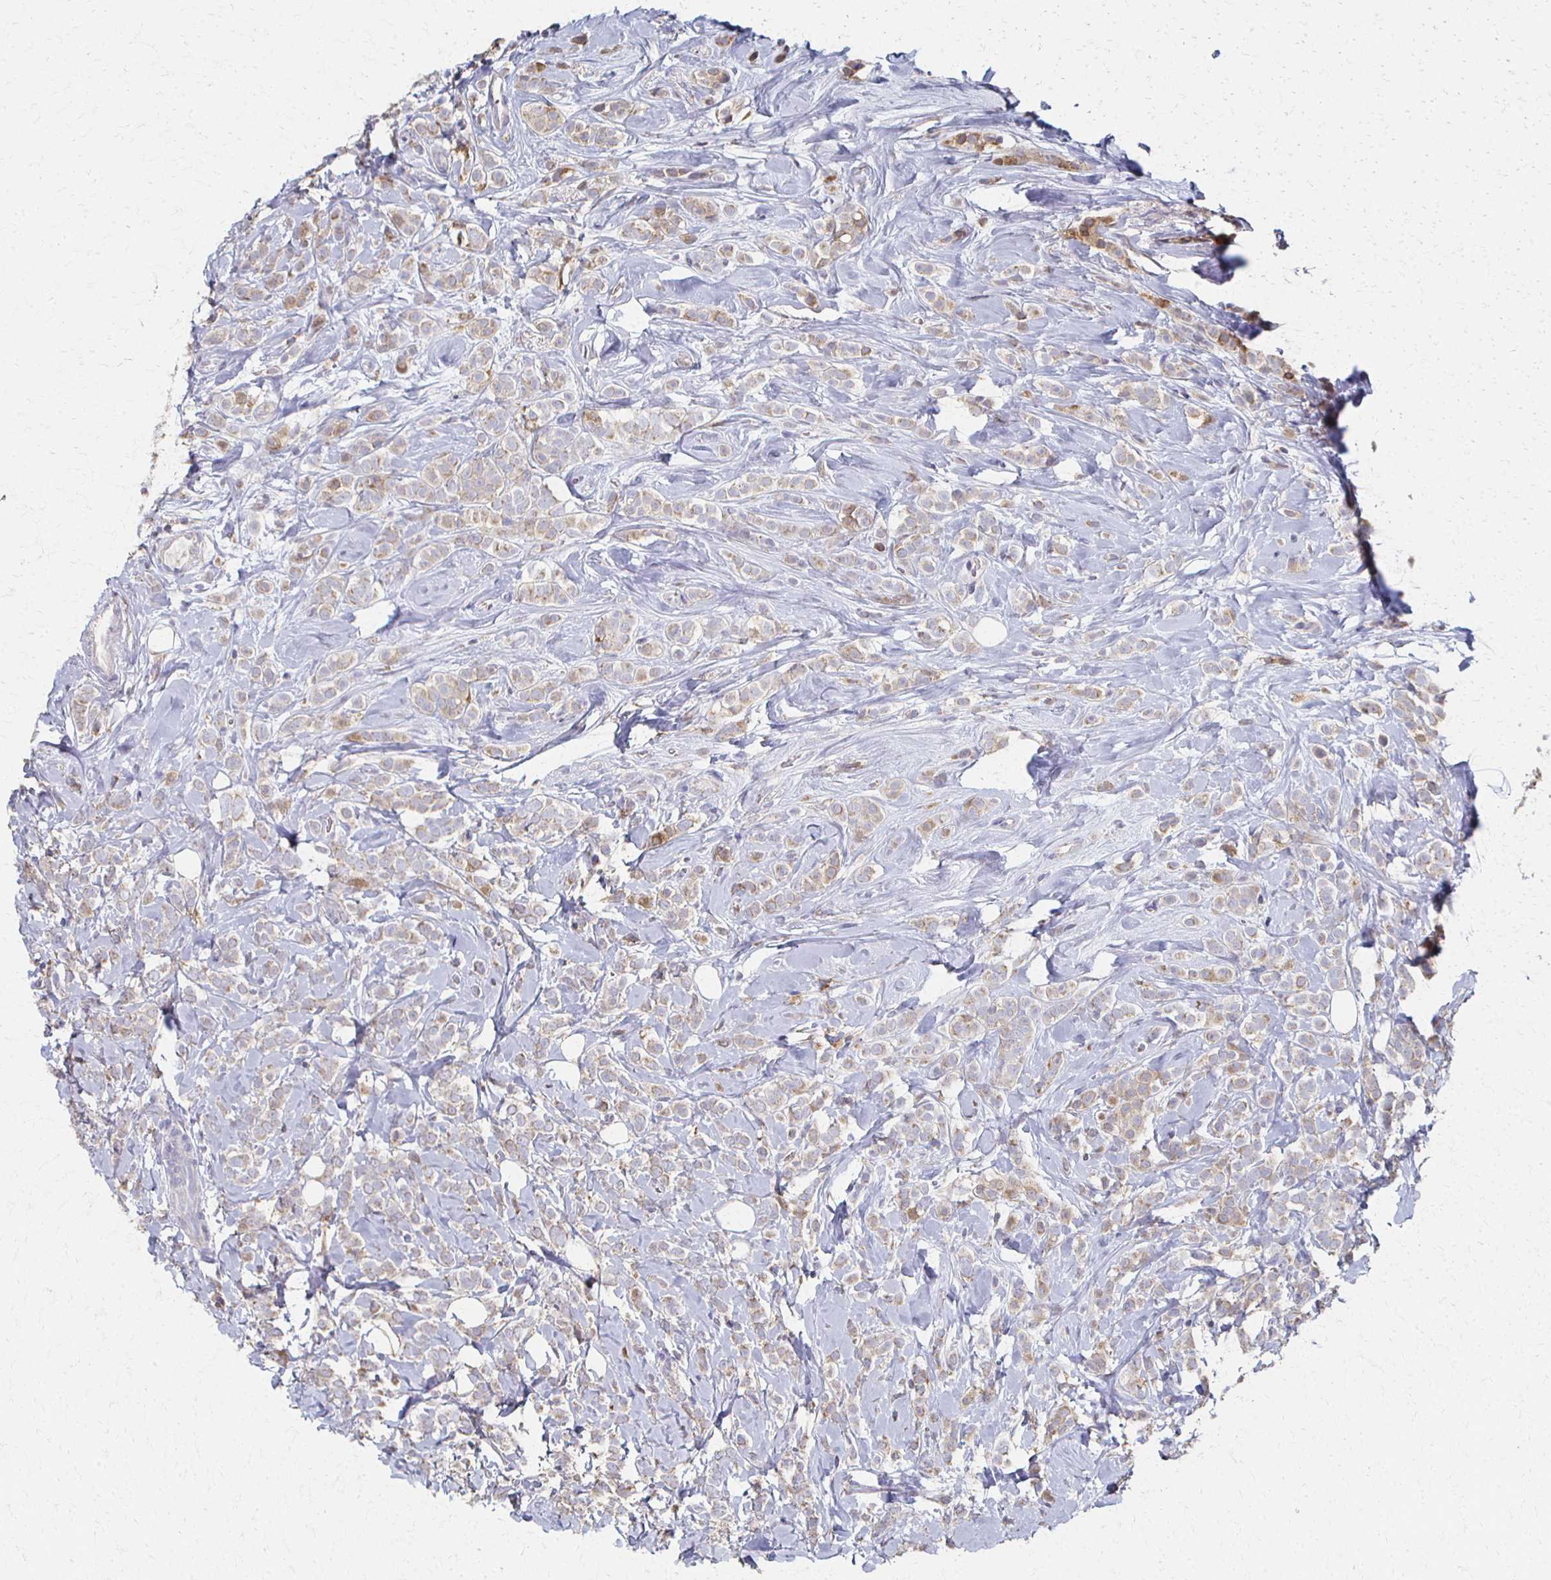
{"staining": {"intensity": "weak", "quantity": "25%-75%", "location": "cytoplasmic/membranous"}, "tissue": "breast cancer", "cell_type": "Tumor cells", "image_type": "cancer", "snomed": [{"axis": "morphology", "description": "Lobular carcinoma"}, {"axis": "topography", "description": "Breast"}], "caption": "A high-resolution photomicrograph shows immunohistochemistry (IHC) staining of lobular carcinoma (breast), which reveals weak cytoplasmic/membranous positivity in about 25%-75% of tumor cells.", "gene": "CX3CR1", "patient": {"sex": "female", "age": 49}}